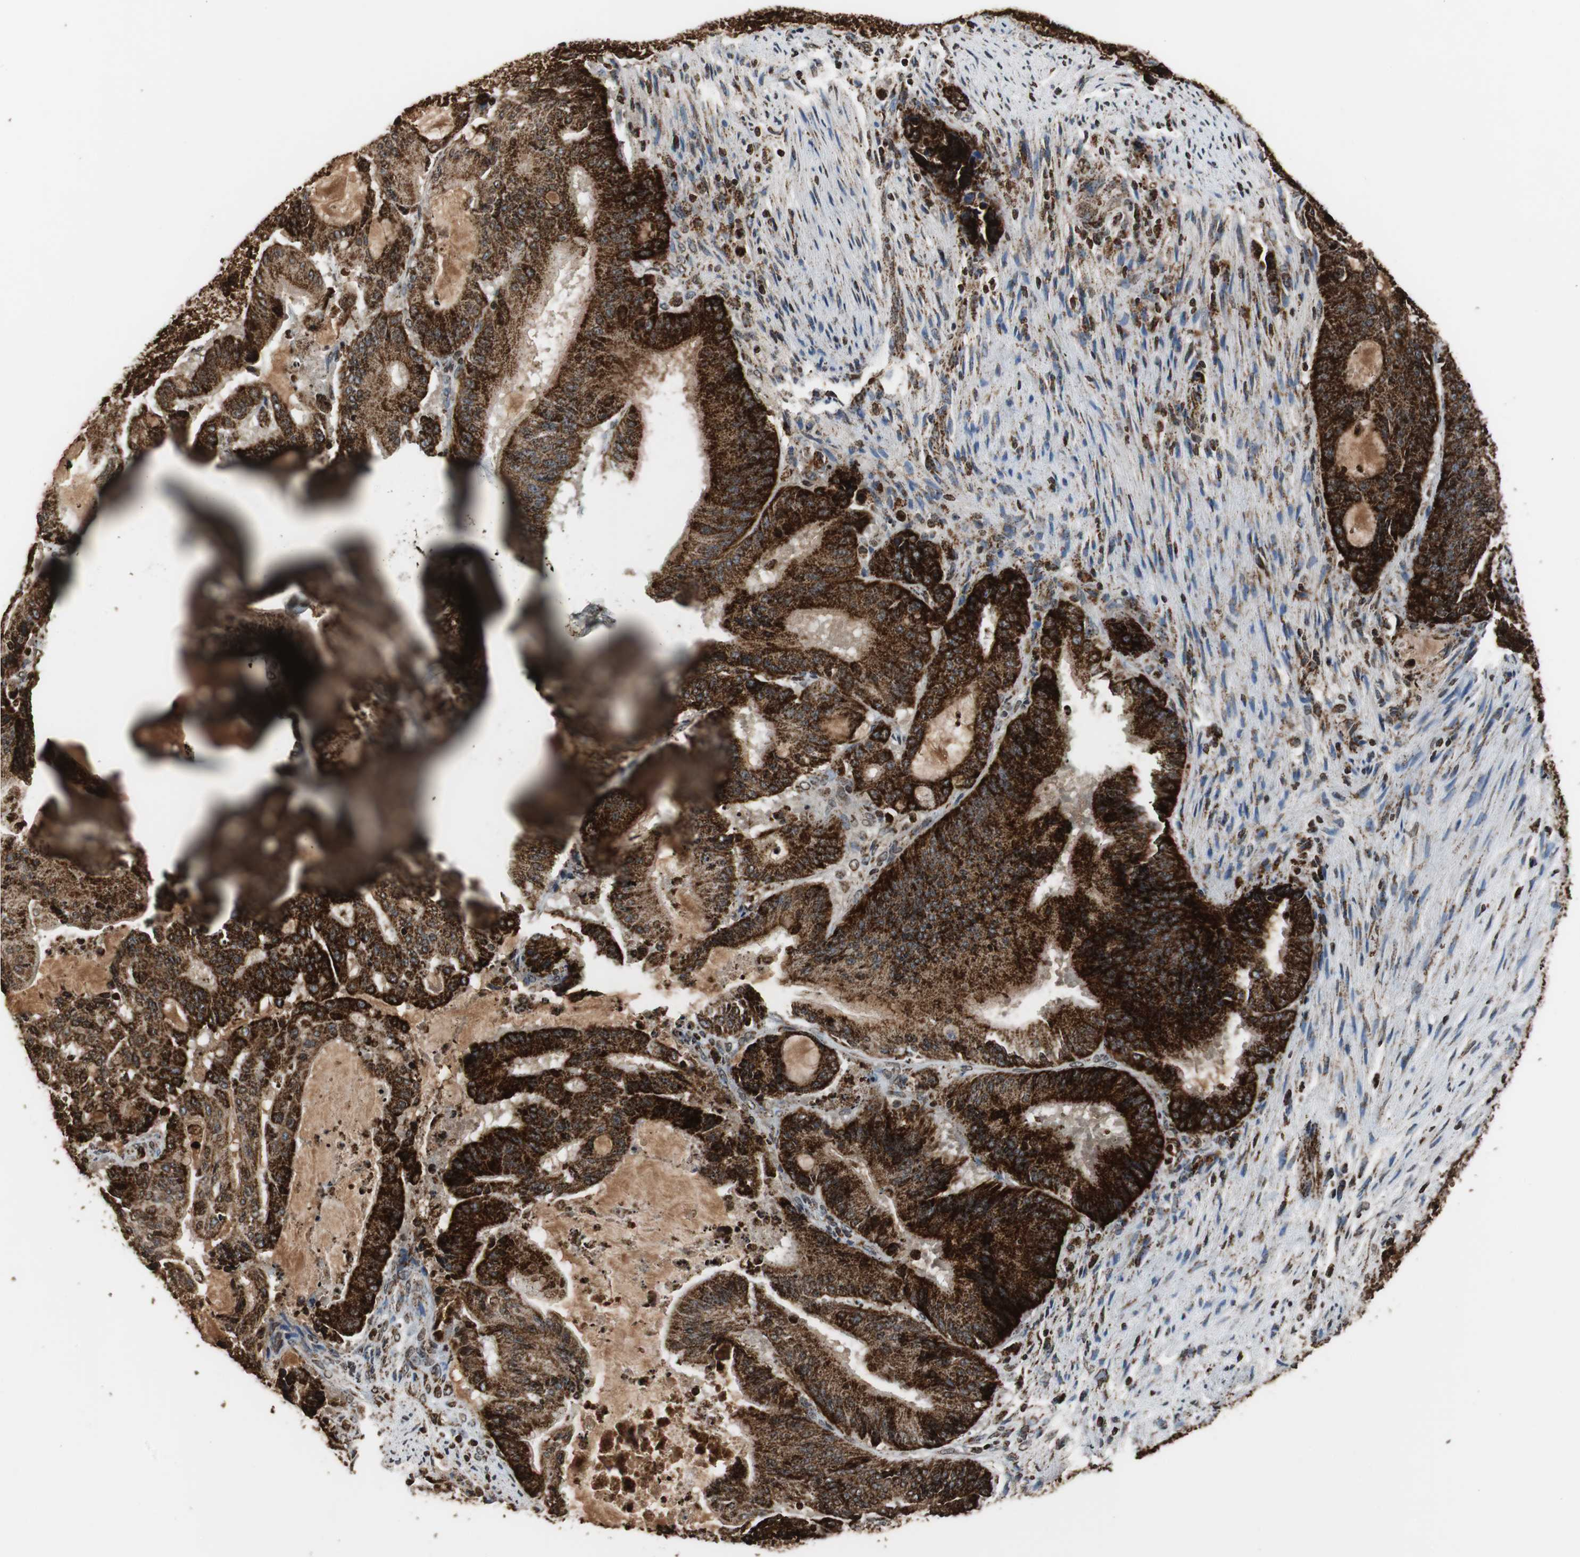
{"staining": {"intensity": "strong", "quantity": ">75%", "location": "cytoplasmic/membranous"}, "tissue": "liver cancer", "cell_type": "Tumor cells", "image_type": "cancer", "snomed": [{"axis": "morphology", "description": "Cholangiocarcinoma"}, {"axis": "topography", "description": "Liver"}], "caption": "Liver cancer (cholangiocarcinoma) stained for a protein exhibits strong cytoplasmic/membranous positivity in tumor cells.", "gene": "HSPA9", "patient": {"sex": "female", "age": 73}}